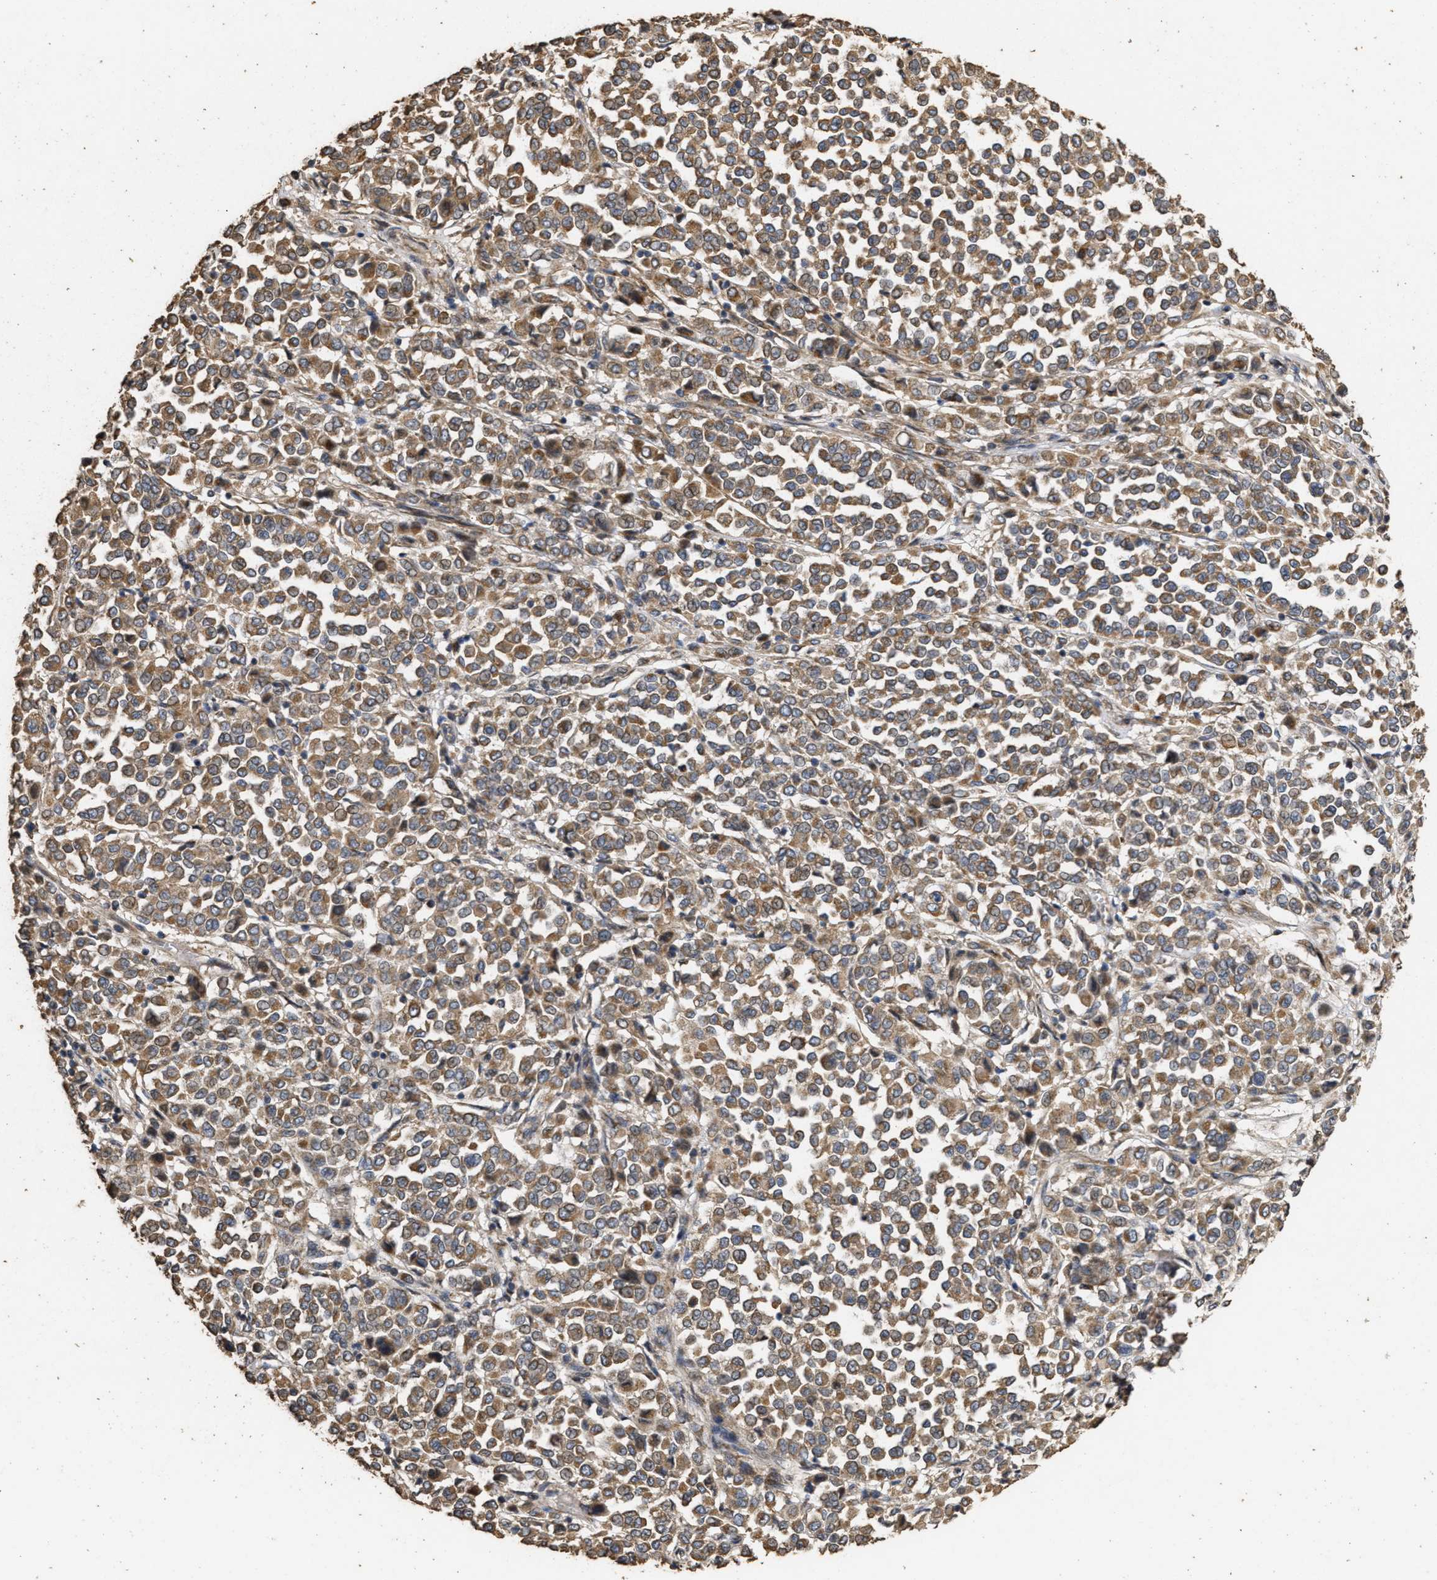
{"staining": {"intensity": "moderate", "quantity": ">75%", "location": "cytoplasmic/membranous"}, "tissue": "melanoma", "cell_type": "Tumor cells", "image_type": "cancer", "snomed": [{"axis": "morphology", "description": "Malignant melanoma, Metastatic site"}, {"axis": "topography", "description": "Pancreas"}], "caption": "Immunohistochemistry (DAB) staining of human melanoma displays moderate cytoplasmic/membranous protein positivity in approximately >75% of tumor cells.", "gene": "NAV1", "patient": {"sex": "female", "age": 30}}